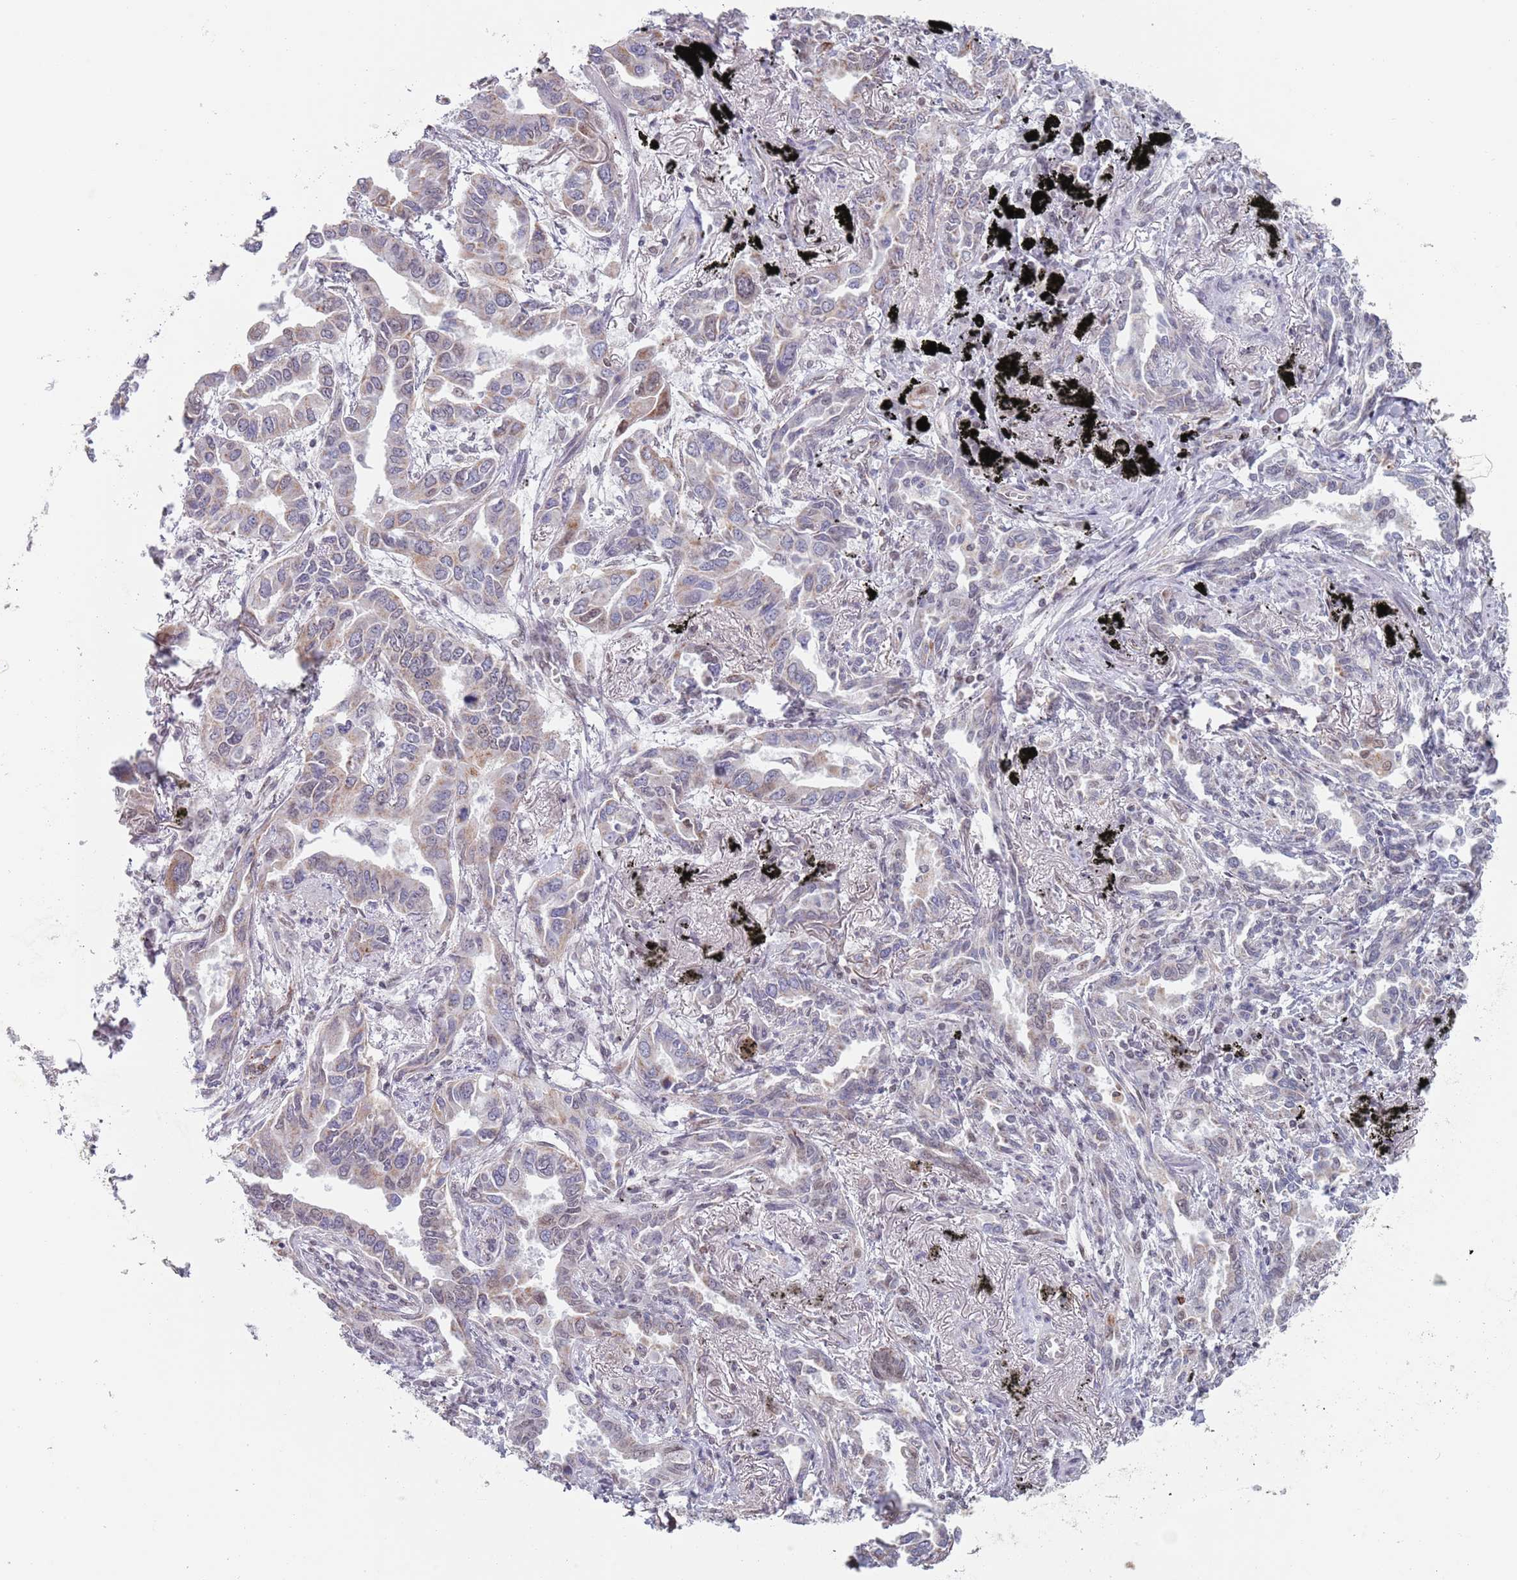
{"staining": {"intensity": "moderate", "quantity": "<25%", "location": "cytoplasmic/membranous,nuclear"}, "tissue": "lung cancer", "cell_type": "Tumor cells", "image_type": "cancer", "snomed": [{"axis": "morphology", "description": "Adenocarcinoma, NOS"}, {"axis": "topography", "description": "Lung"}], "caption": "Lung cancer (adenocarcinoma) stained with DAB IHC exhibits low levels of moderate cytoplasmic/membranous and nuclear staining in approximately <25% of tumor cells.", "gene": "MFSD12", "patient": {"sex": "male", "age": 67}}